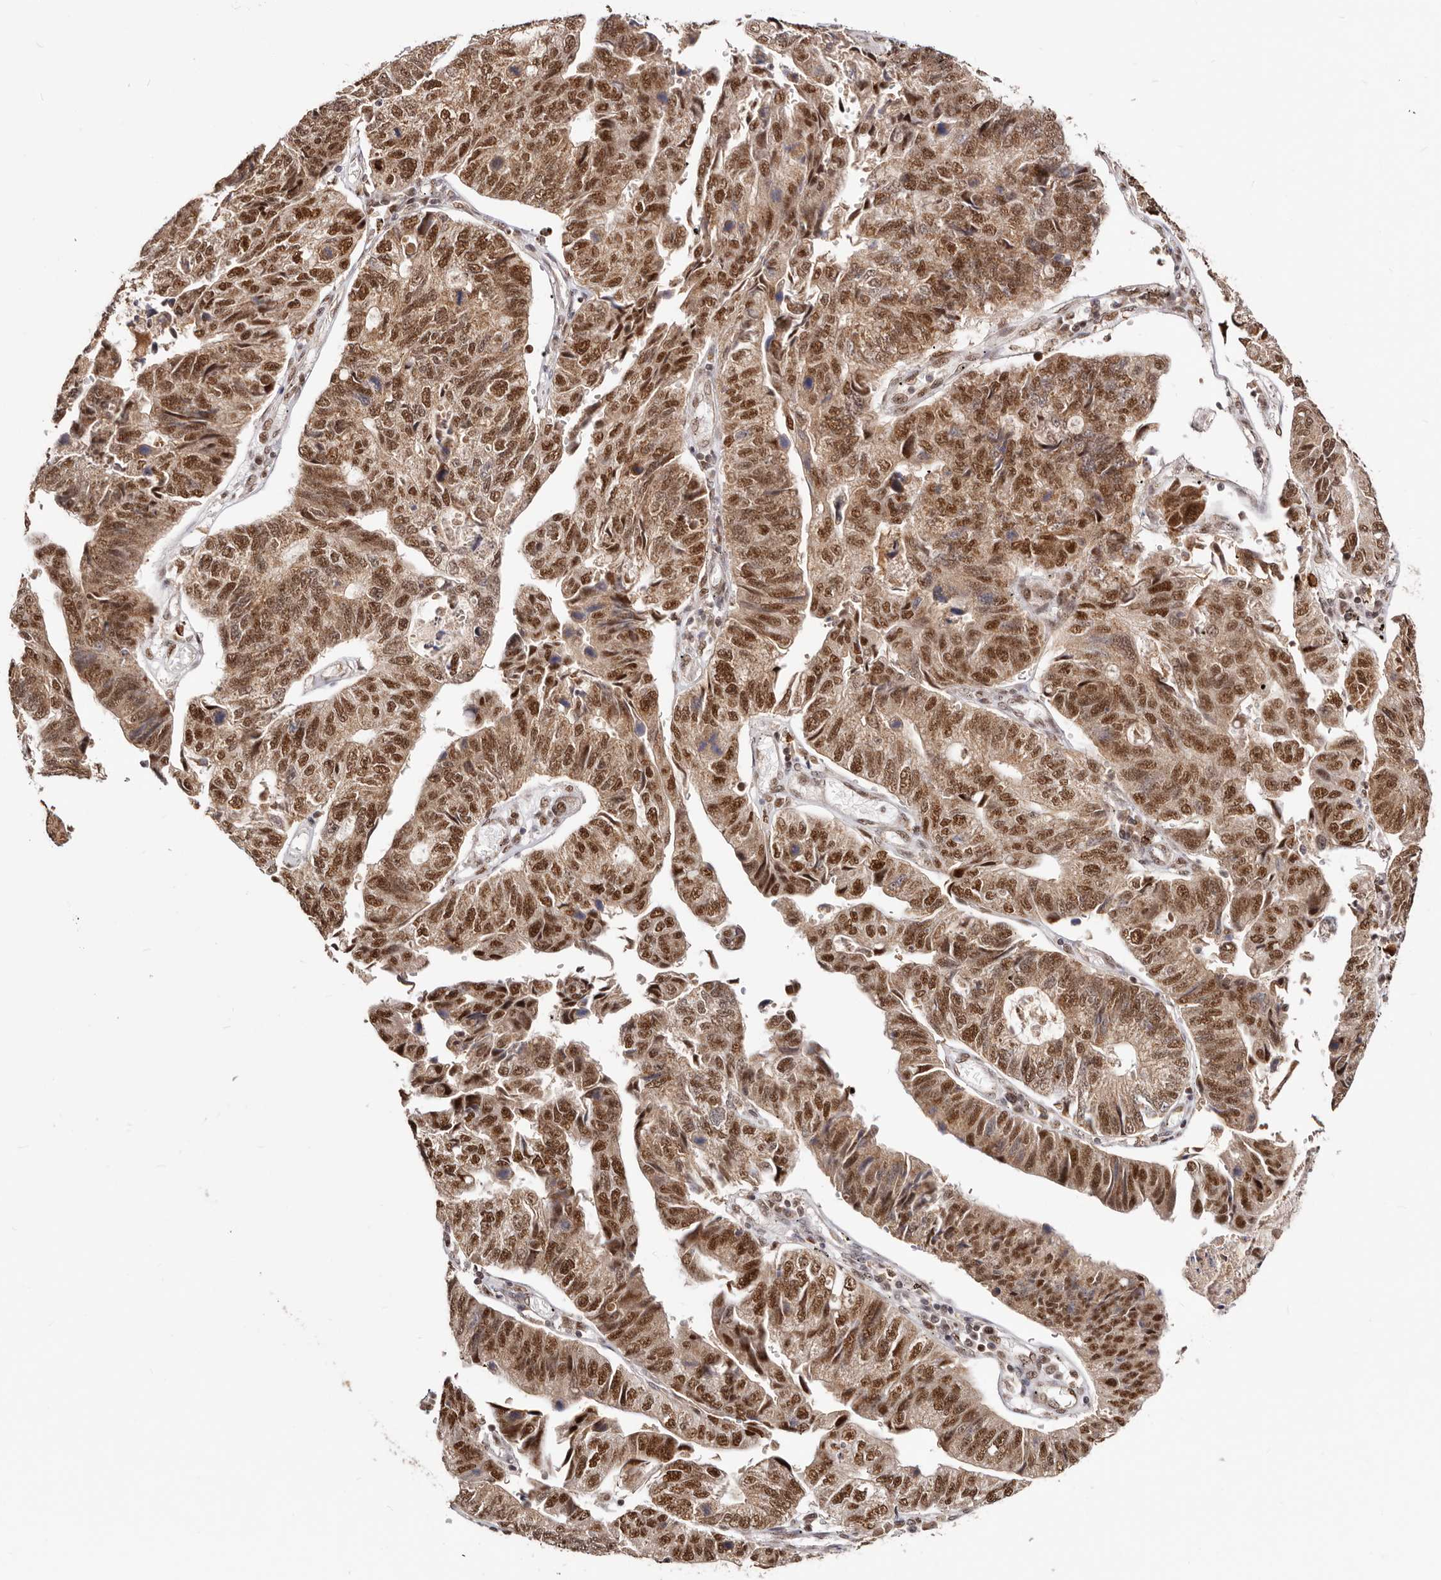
{"staining": {"intensity": "strong", "quantity": ">75%", "location": "cytoplasmic/membranous,nuclear"}, "tissue": "stomach cancer", "cell_type": "Tumor cells", "image_type": "cancer", "snomed": [{"axis": "morphology", "description": "Adenocarcinoma, NOS"}, {"axis": "topography", "description": "Stomach"}], "caption": "About >75% of tumor cells in stomach cancer (adenocarcinoma) demonstrate strong cytoplasmic/membranous and nuclear protein positivity as visualized by brown immunohistochemical staining.", "gene": "SEC14L1", "patient": {"sex": "male", "age": 59}}